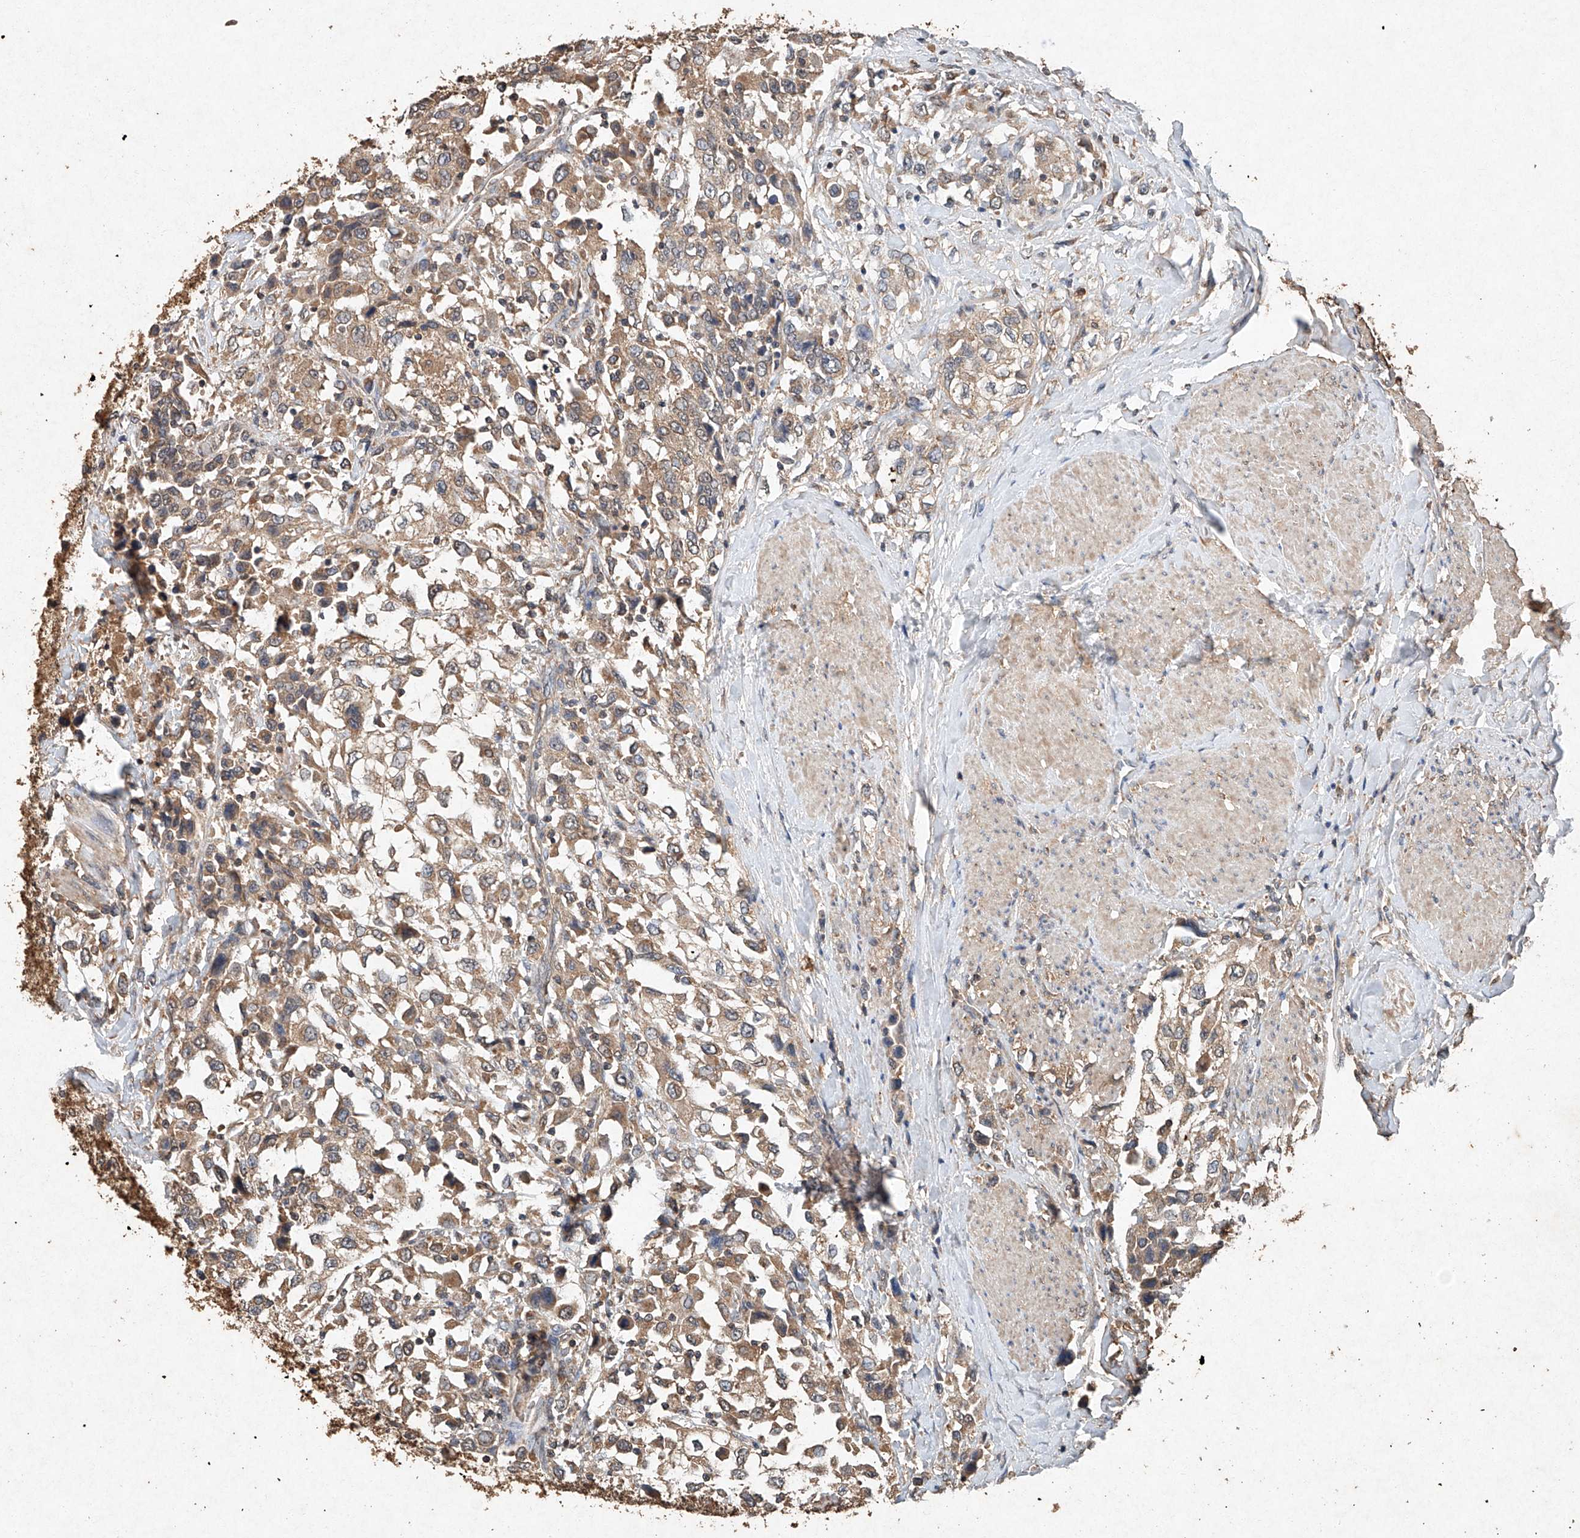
{"staining": {"intensity": "weak", "quantity": ">75%", "location": "cytoplasmic/membranous"}, "tissue": "urothelial cancer", "cell_type": "Tumor cells", "image_type": "cancer", "snomed": [{"axis": "morphology", "description": "Urothelial carcinoma, High grade"}, {"axis": "topography", "description": "Urinary bladder"}], "caption": "Urothelial cancer stained with a brown dye shows weak cytoplasmic/membranous positive positivity in approximately >75% of tumor cells.", "gene": "STK3", "patient": {"sex": "female", "age": 80}}